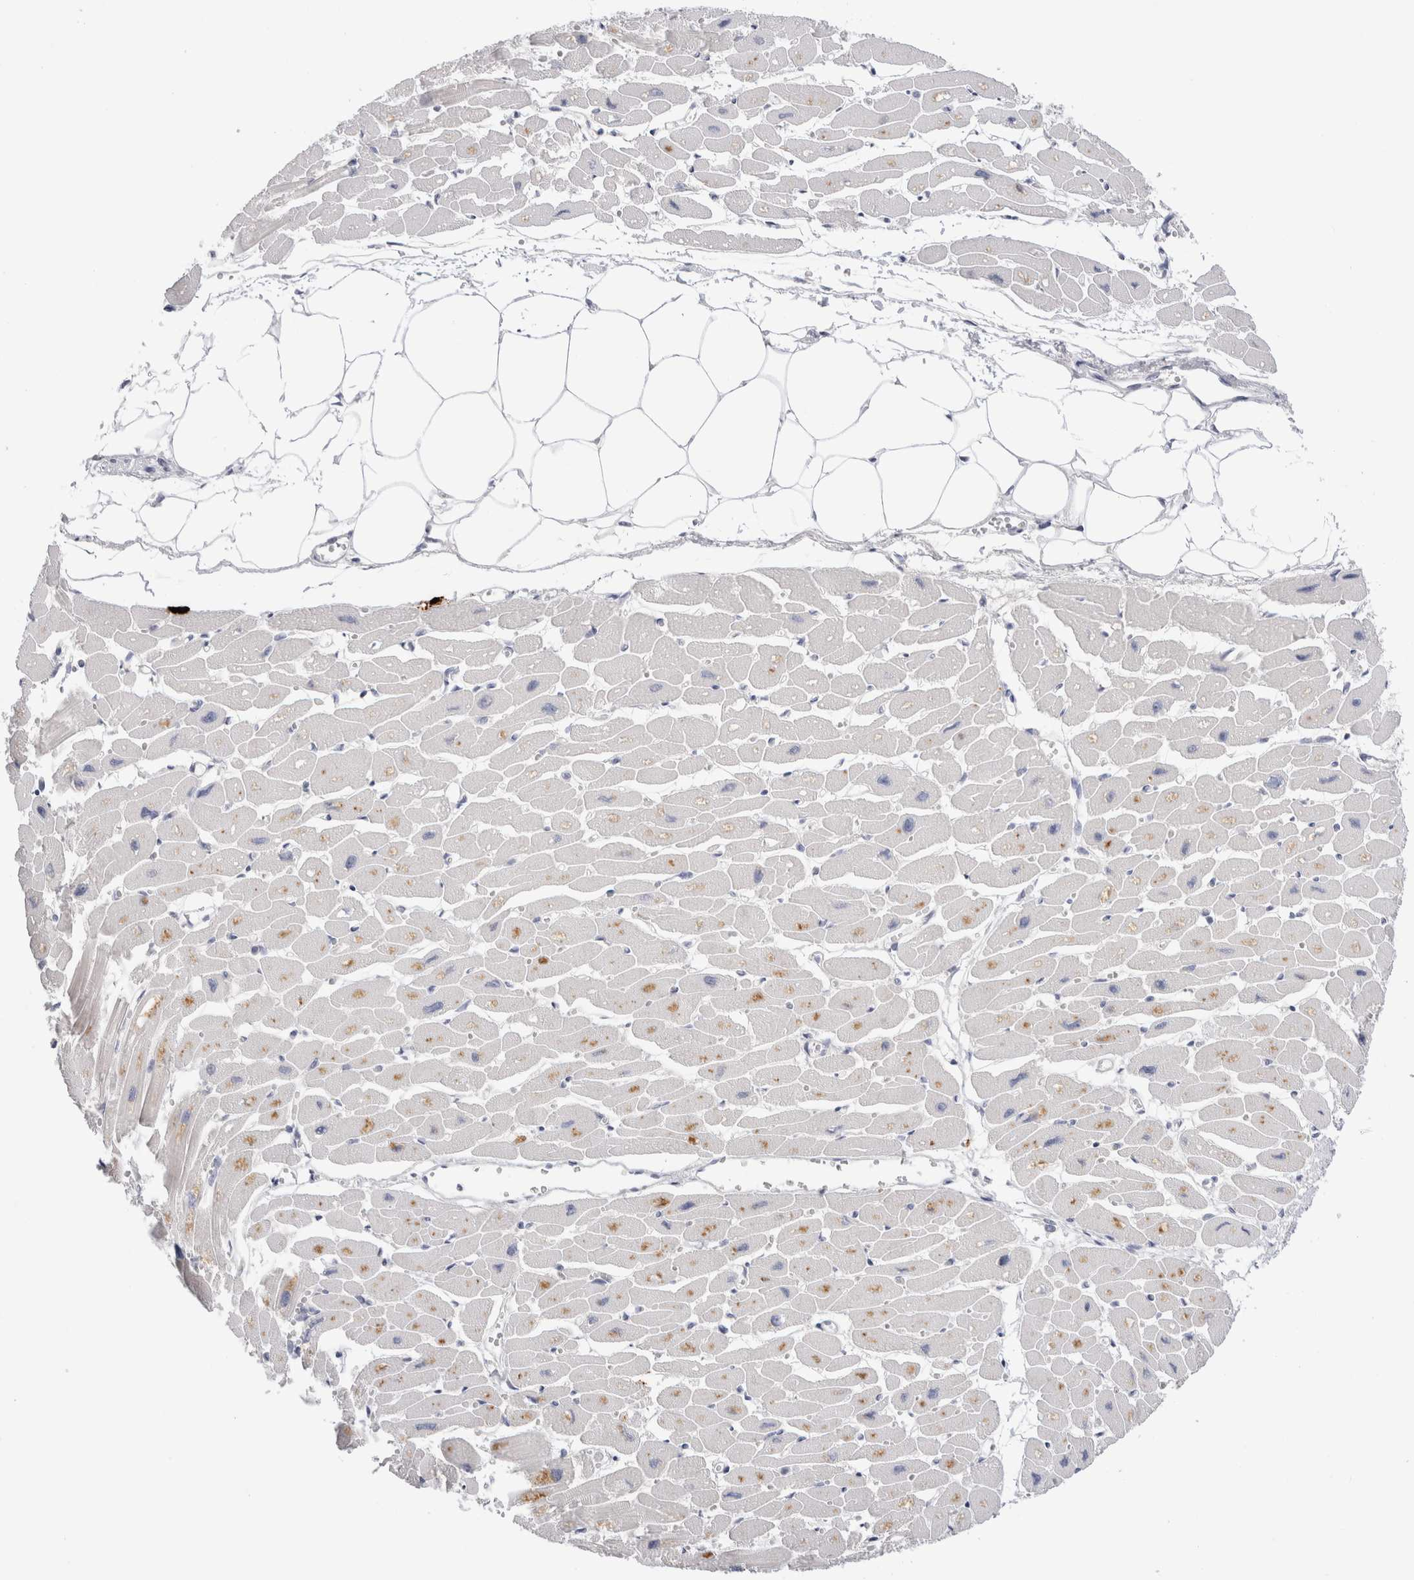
{"staining": {"intensity": "moderate", "quantity": "<25%", "location": "cytoplasmic/membranous"}, "tissue": "heart muscle", "cell_type": "Cardiomyocytes", "image_type": "normal", "snomed": [{"axis": "morphology", "description": "Normal tissue, NOS"}, {"axis": "topography", "description": "Heart"}], "caption": "Approximately <25% of cardiomyocytes in unremarkable human heart muscle demonstrate moderate cytoplasmic/membranous protein staining as visualized by brown immunohistochemical staining.", "gene": "SPINK2", "patient": {"sex": "female", "age": 54}}